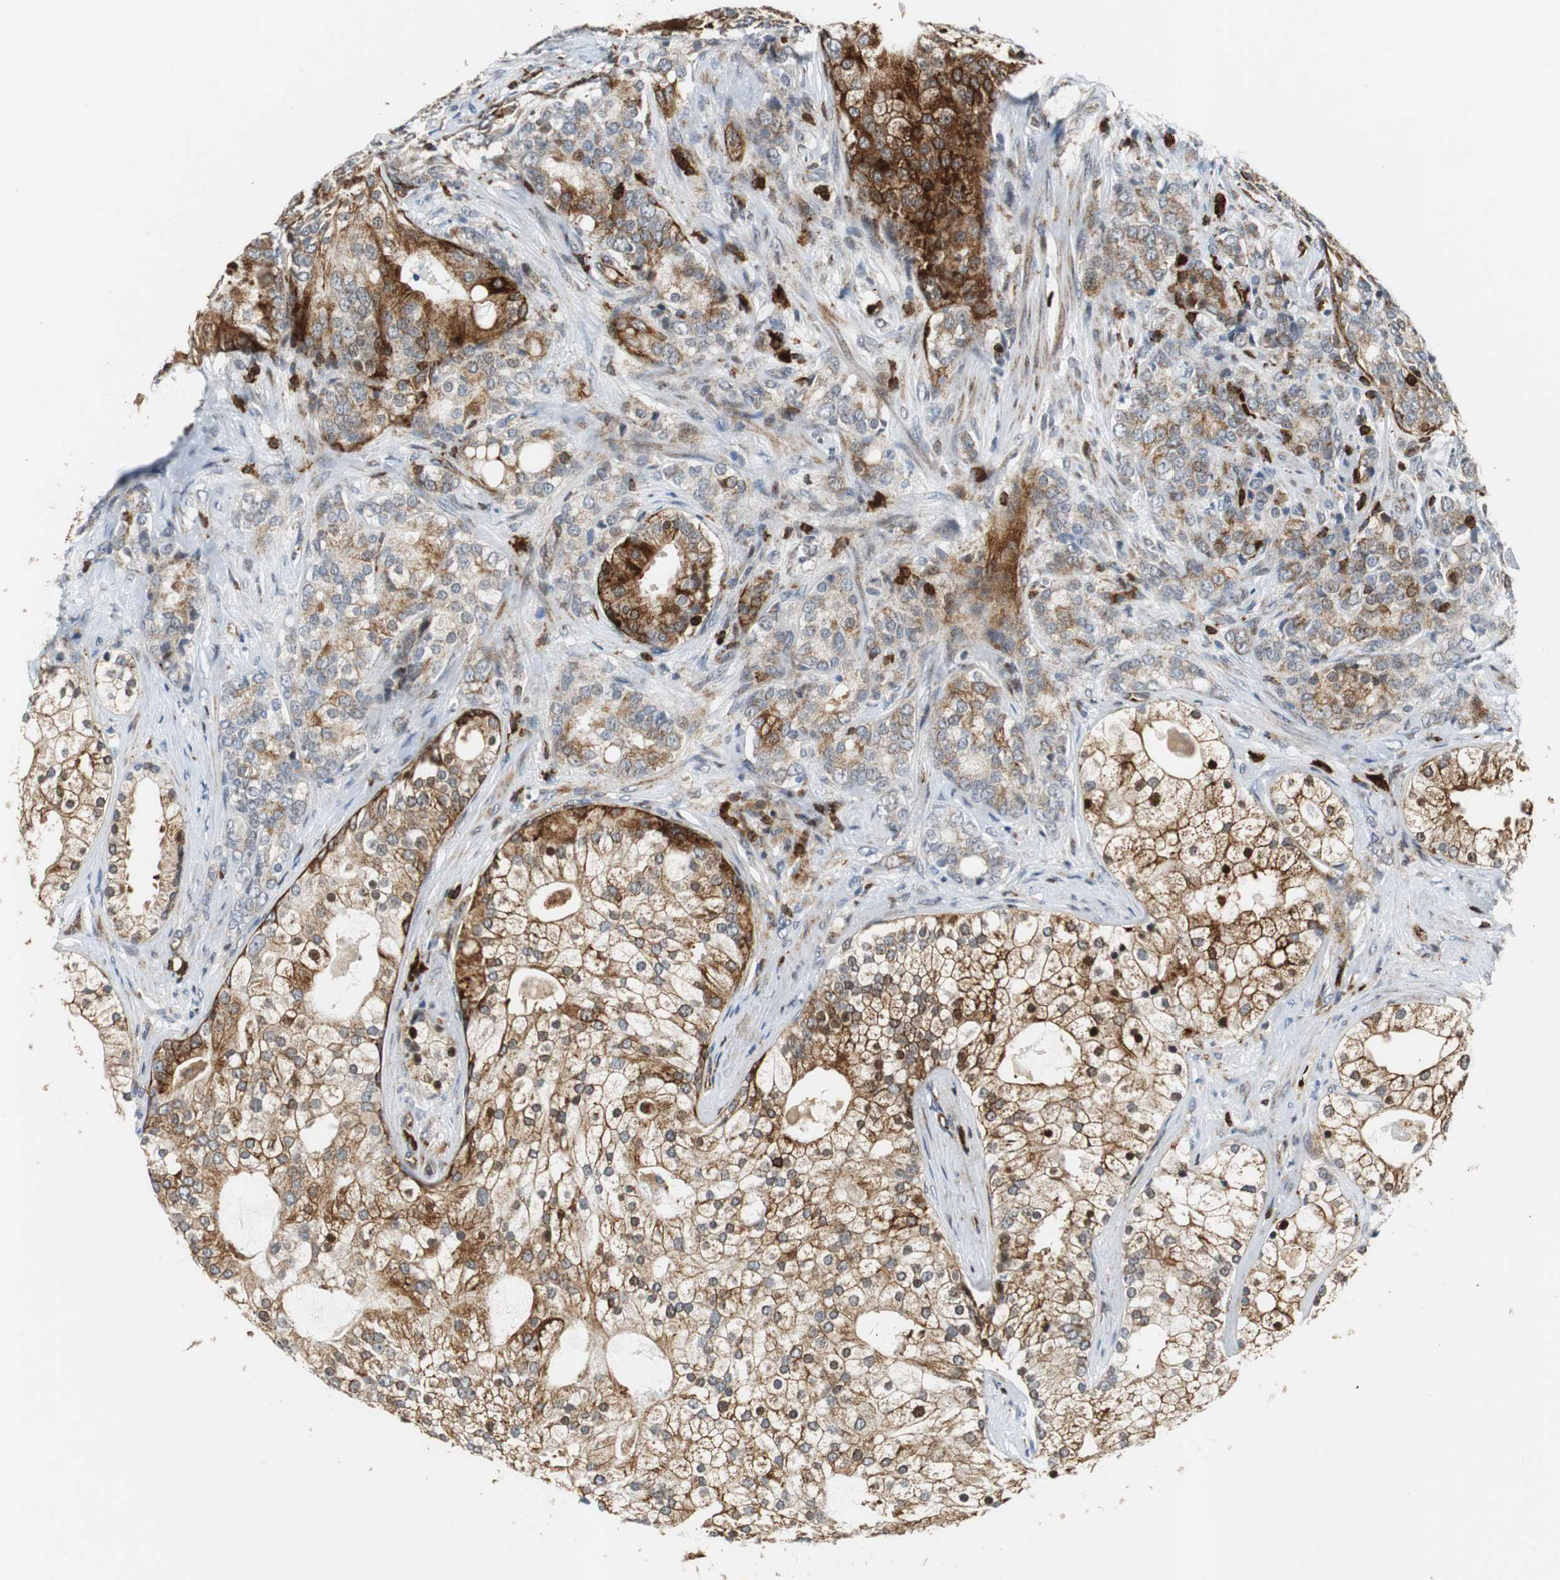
{"staining": {"intensity": "moderate", "quantity": ">75%", "location": "cytoplasmic/membranous,nuclear"}, "tissue": "prostate cancer", "cell_type": "Tumor cells", "image_type": "cancer", "snomed": [{"axis": "morphology", "description": "Adenocarcinoma, Low grade"}, {"axis": "topography", "description": "Prostate"}], "caption": "Protein expression analysis of human low-grade adenocarcinoma (prostate) reveals moderate cytoplasmic/membranous and nuclear staining in approximately >75% of tumor cells.", "gene": "TUBA4A", "patient": {"sex": "male", "age": 58}}